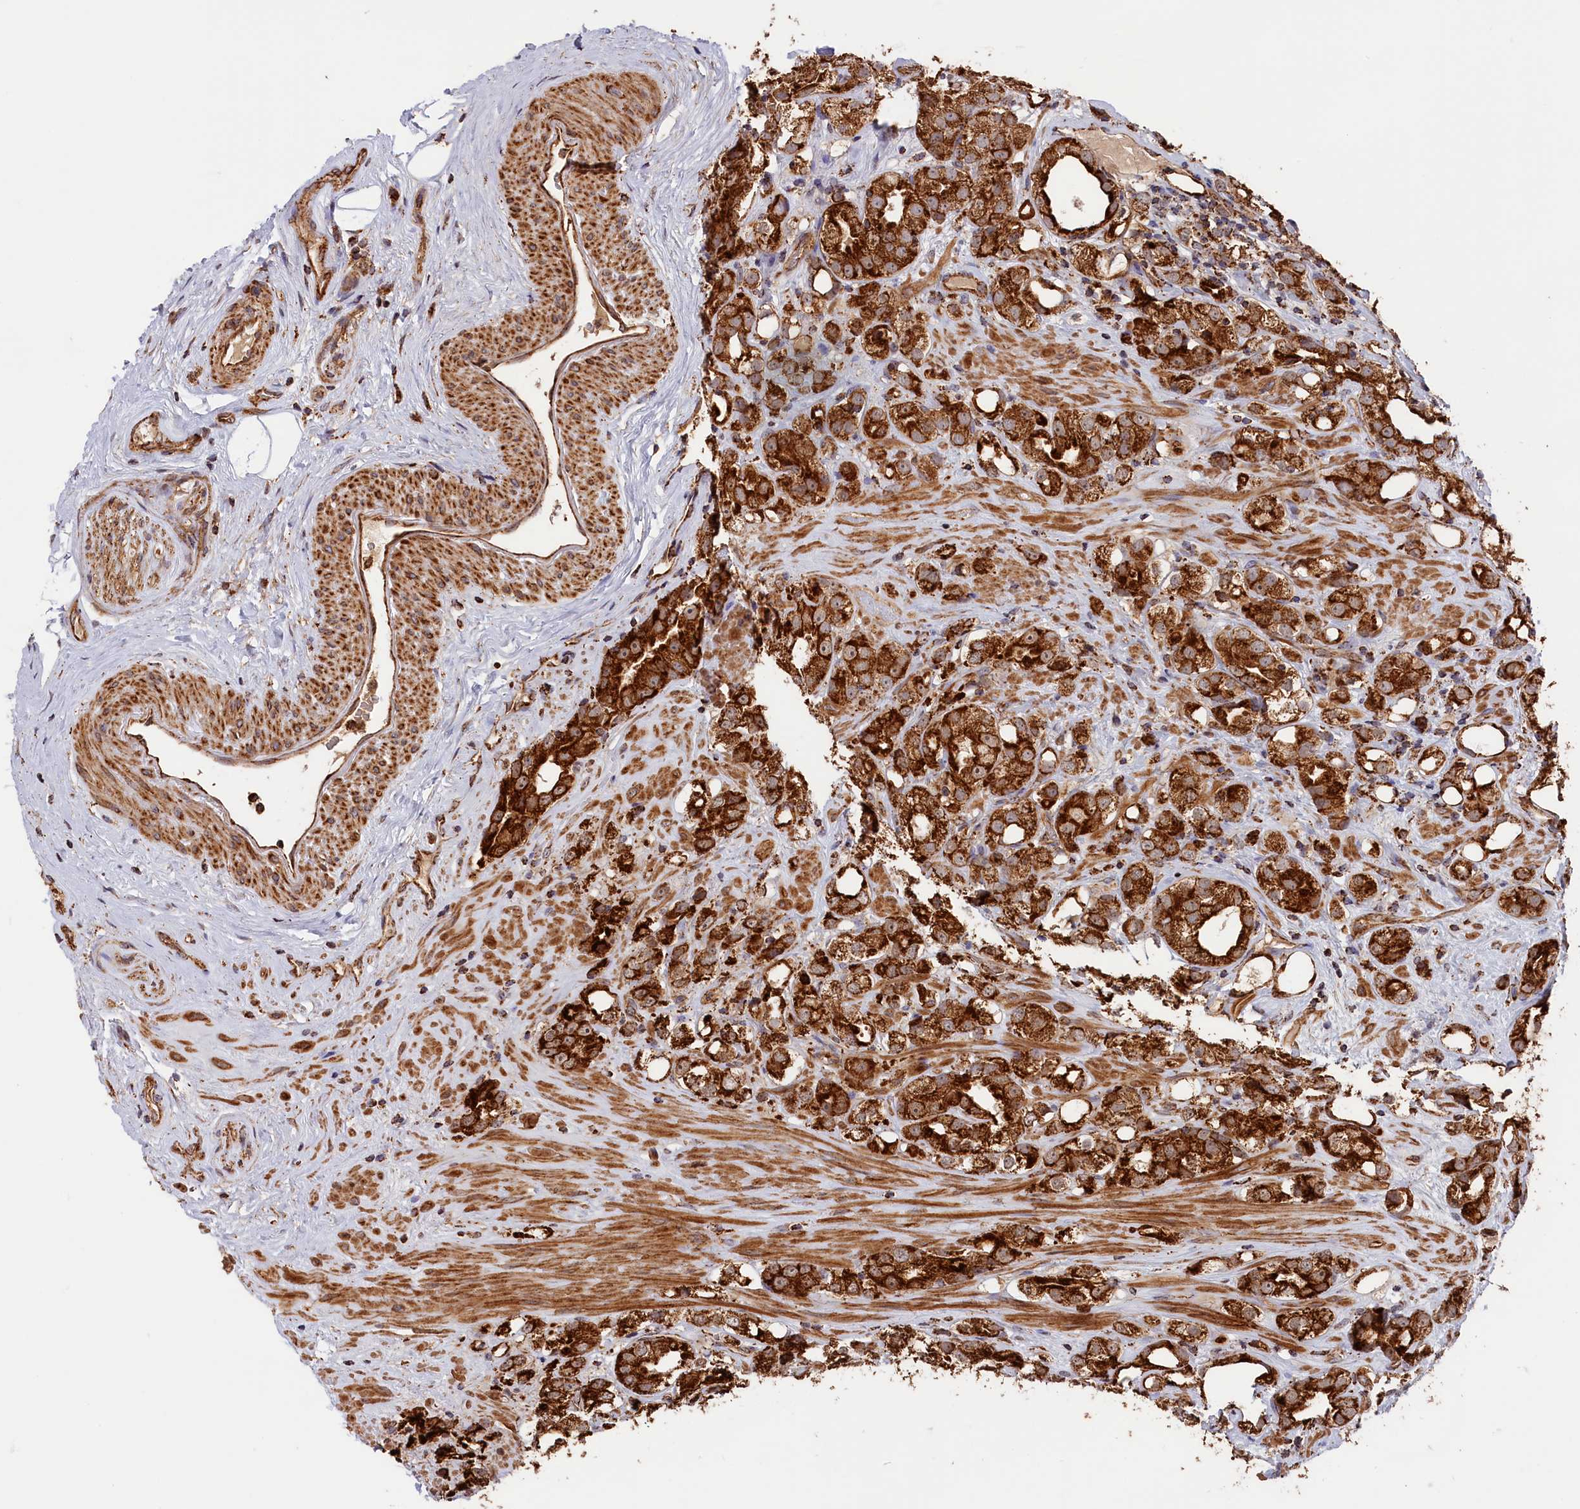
{"staining": {"intensity": "strong", "quantity": ">75%", "location": "cytoplasmic/membranous"}, "tissue": "prostate cancer", "cell_type": "Tumor cells", "image_type": "cancer", "snomed": [{"axis": "morphology", "description": "Adenocarcinoma, NOS"}, {"axis": "topography", "description": "Prostate"}], "caption": "The immunohistochemical stain labels strong cytoplasmic/membranous positivity in tumor cells of prostate cancer tissue. The staining was performed using DAB (3,3'-diaminobenzidine), with brown indicating positive protein expression. Nuclei are stained blue with hematoxylin.", "gene": "MACROD1", "patient": {"sex": "male", "age": 79}}